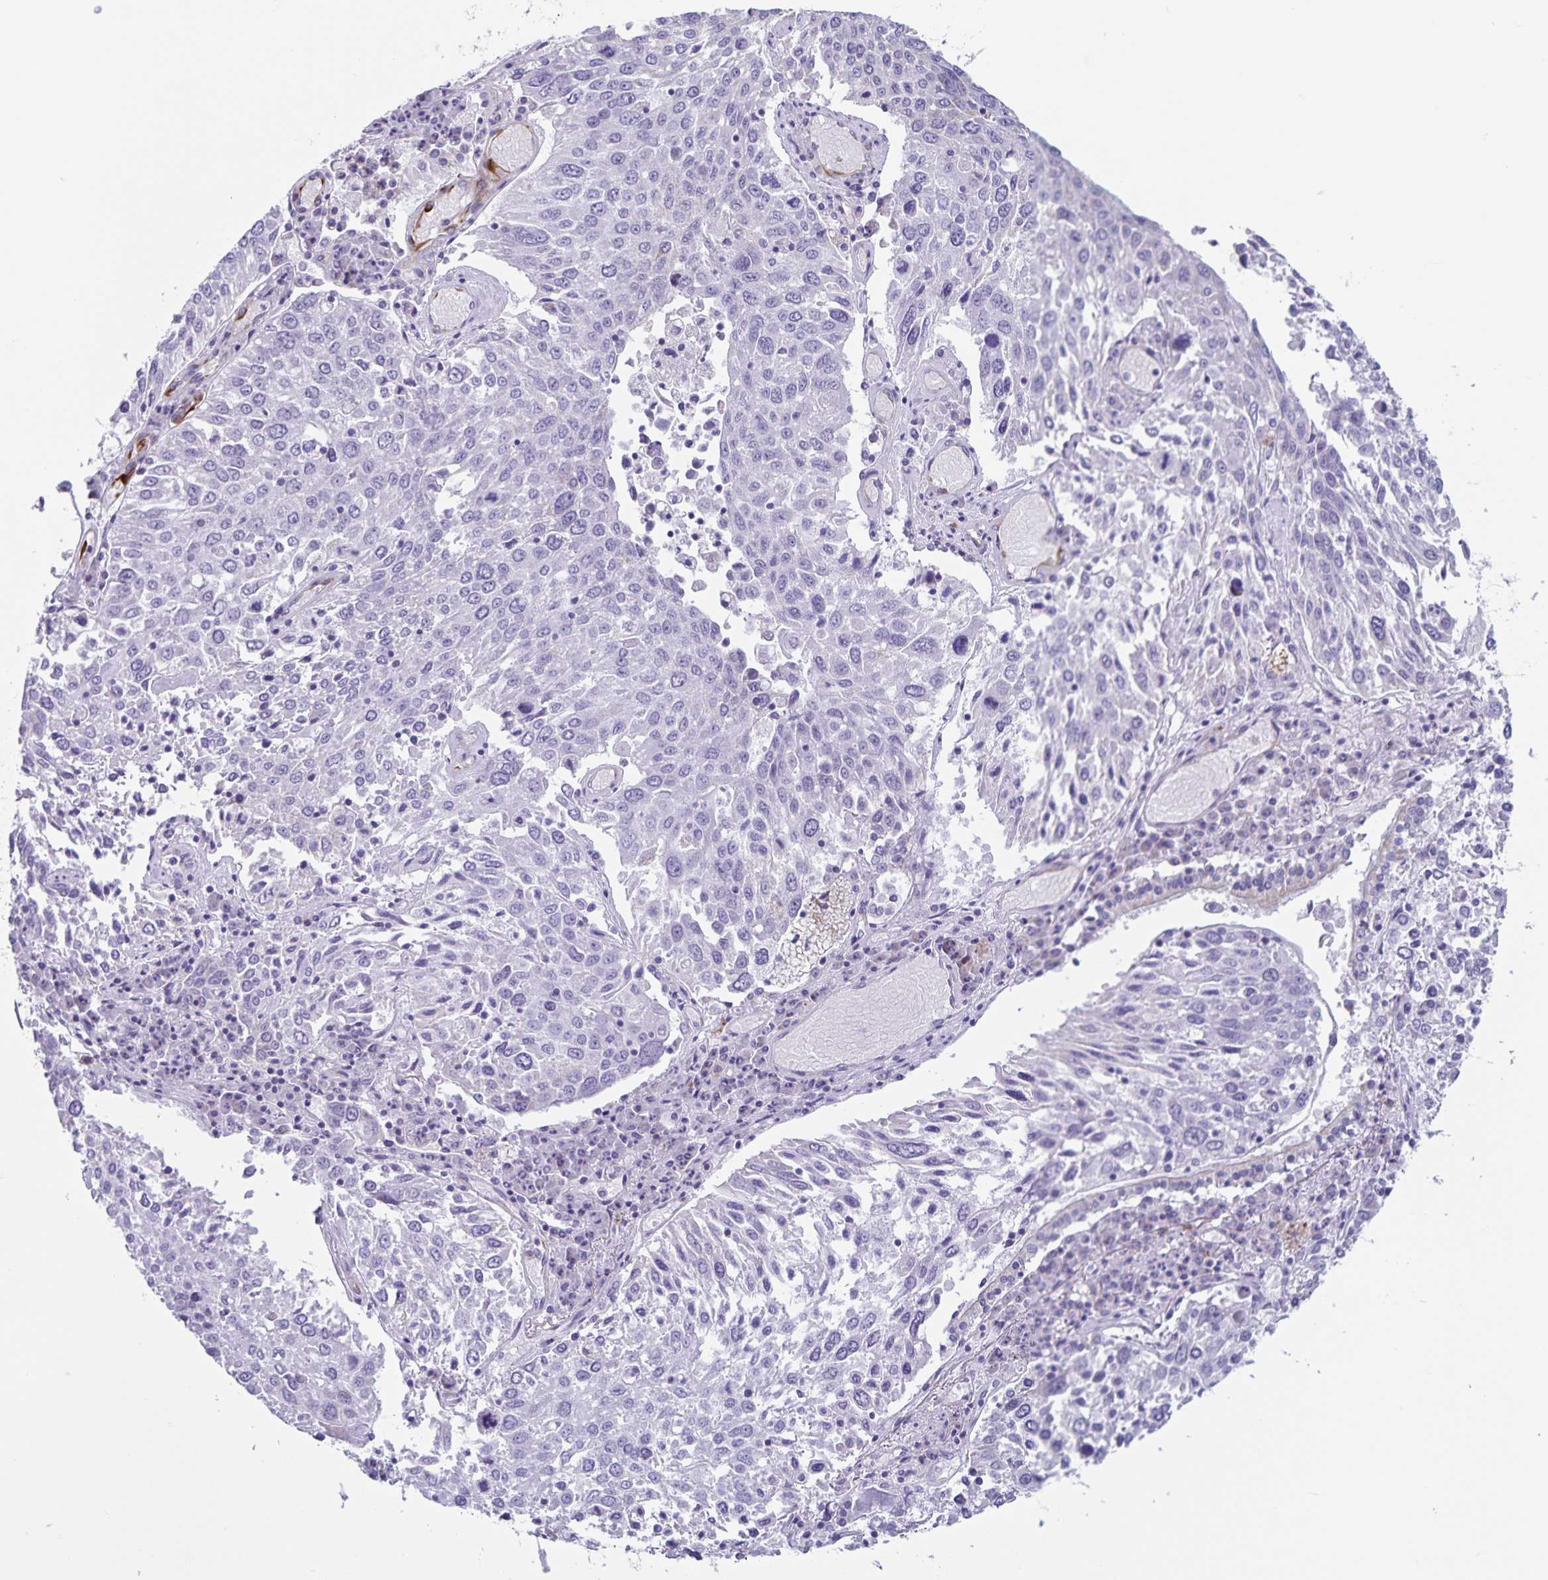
{"staining": {"intensity": "negative", "quantity": "none", "location": "none"}, "tissue": "lung cancer", "cell_type": "Tumor cells", "image_type": "cancer", "snomed": [{"axis": "morphology", "description": "Squamous cell carcinoma, NOS"}, {"axis": "topography", "description": "Lung"}], "caption": "Tumor cells are negative for protein expression in human lung squamous cell carcinoma.", "gene": "SYNM", "patient": {"sex": "male", "age": 65}}